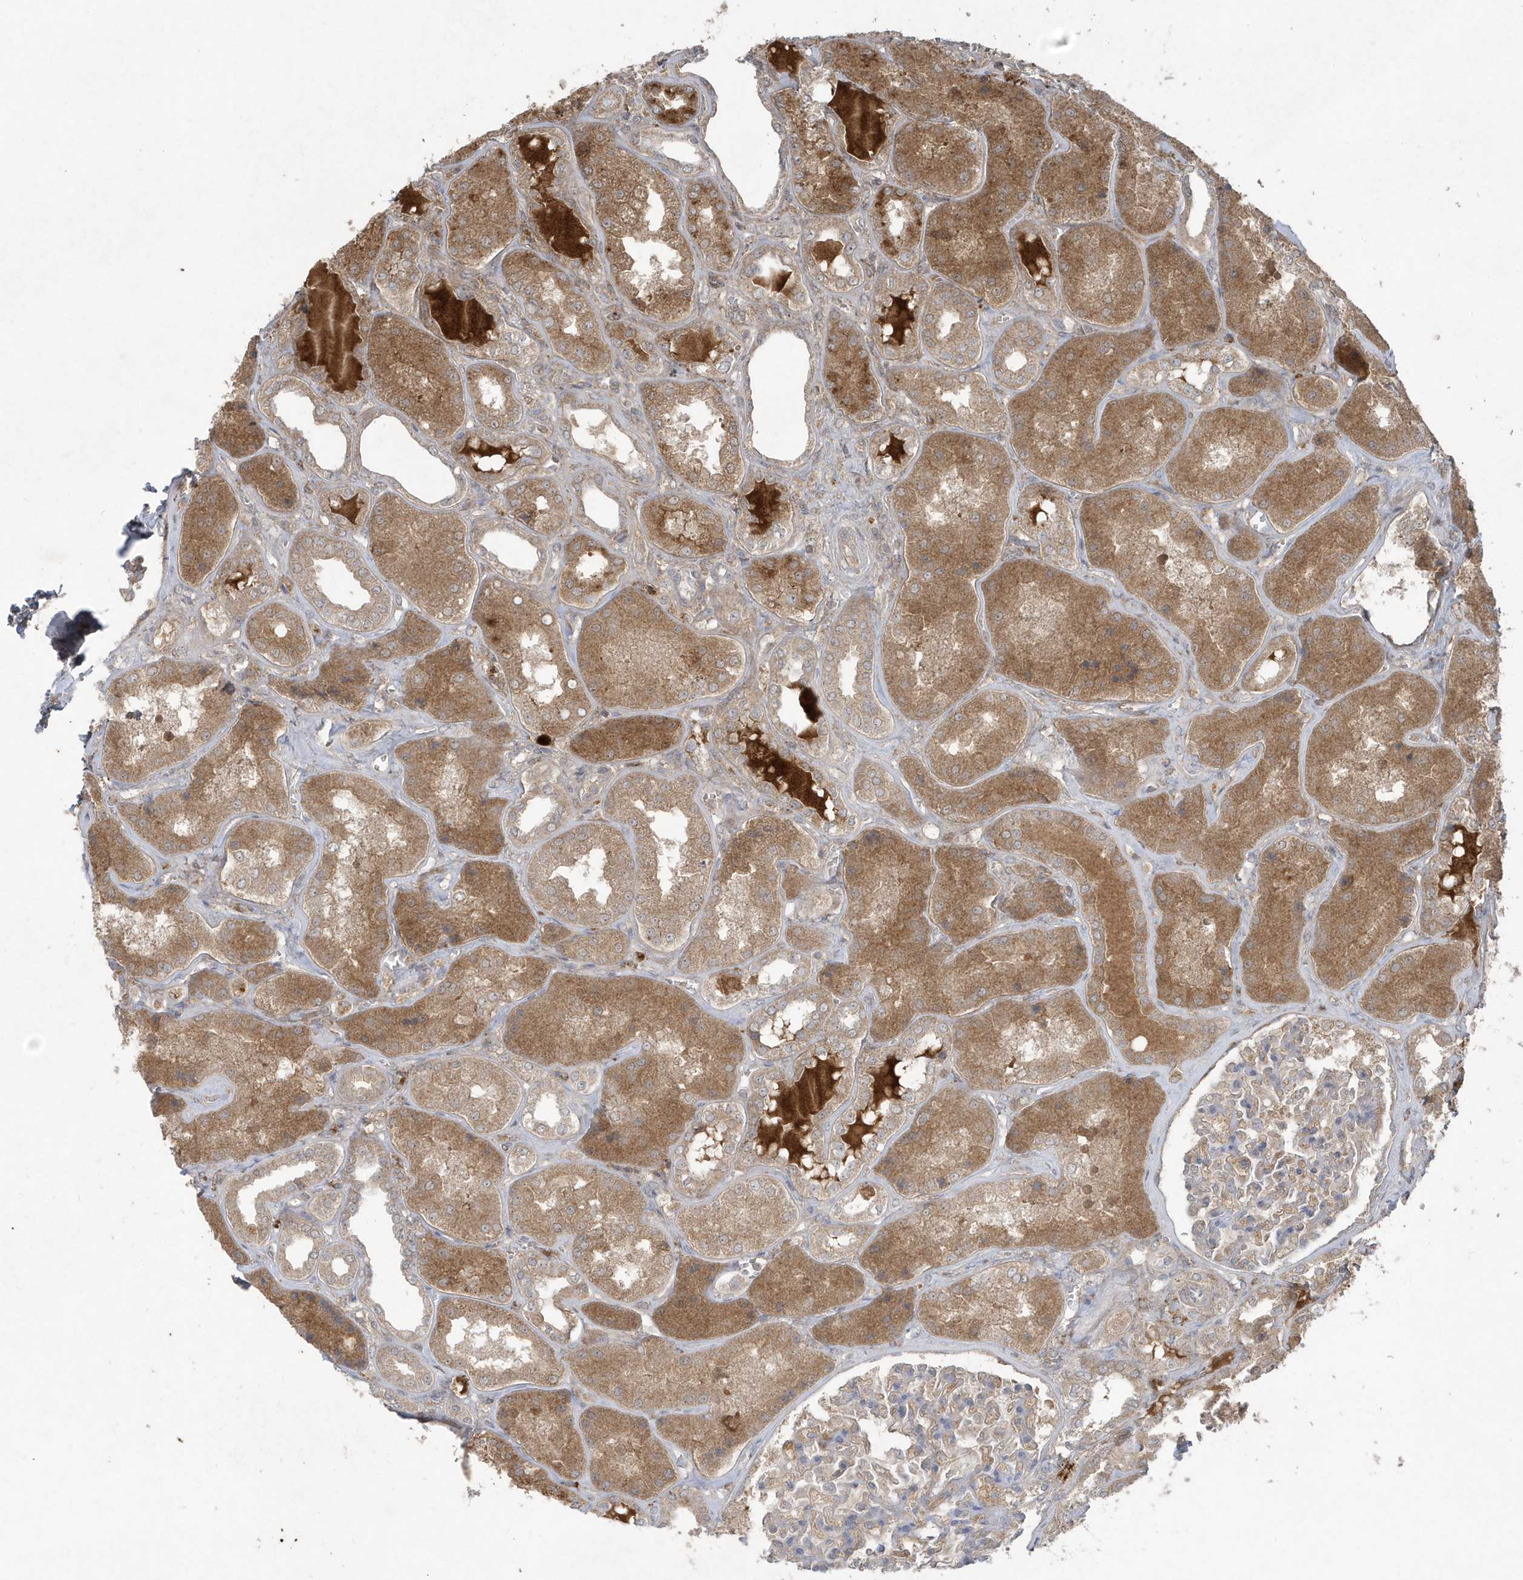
{"staining": {"intensity": "weak", "quantity": "<25%", "location": "cytoplasmic/membranous"}, "tissue": "kidney", "cell_type": "Cells in glomeruli", "image_type": "normal", "snomed": [{"axis": "morphology", "description": "Normal tissue, NOS"}, {"axis": "topography", "description": "Kidney"}], "caption": "This is a histopathology image of immunohistochemistry (IHC) staining of benign kidney, which shows no expression in cells in glomeruli. The staining is performed using DAB brown chromogen with nuclei counter-stained in using hematoxylin.", "gene": "C1RL", "patient": {"sex": "female", "age": 56}}